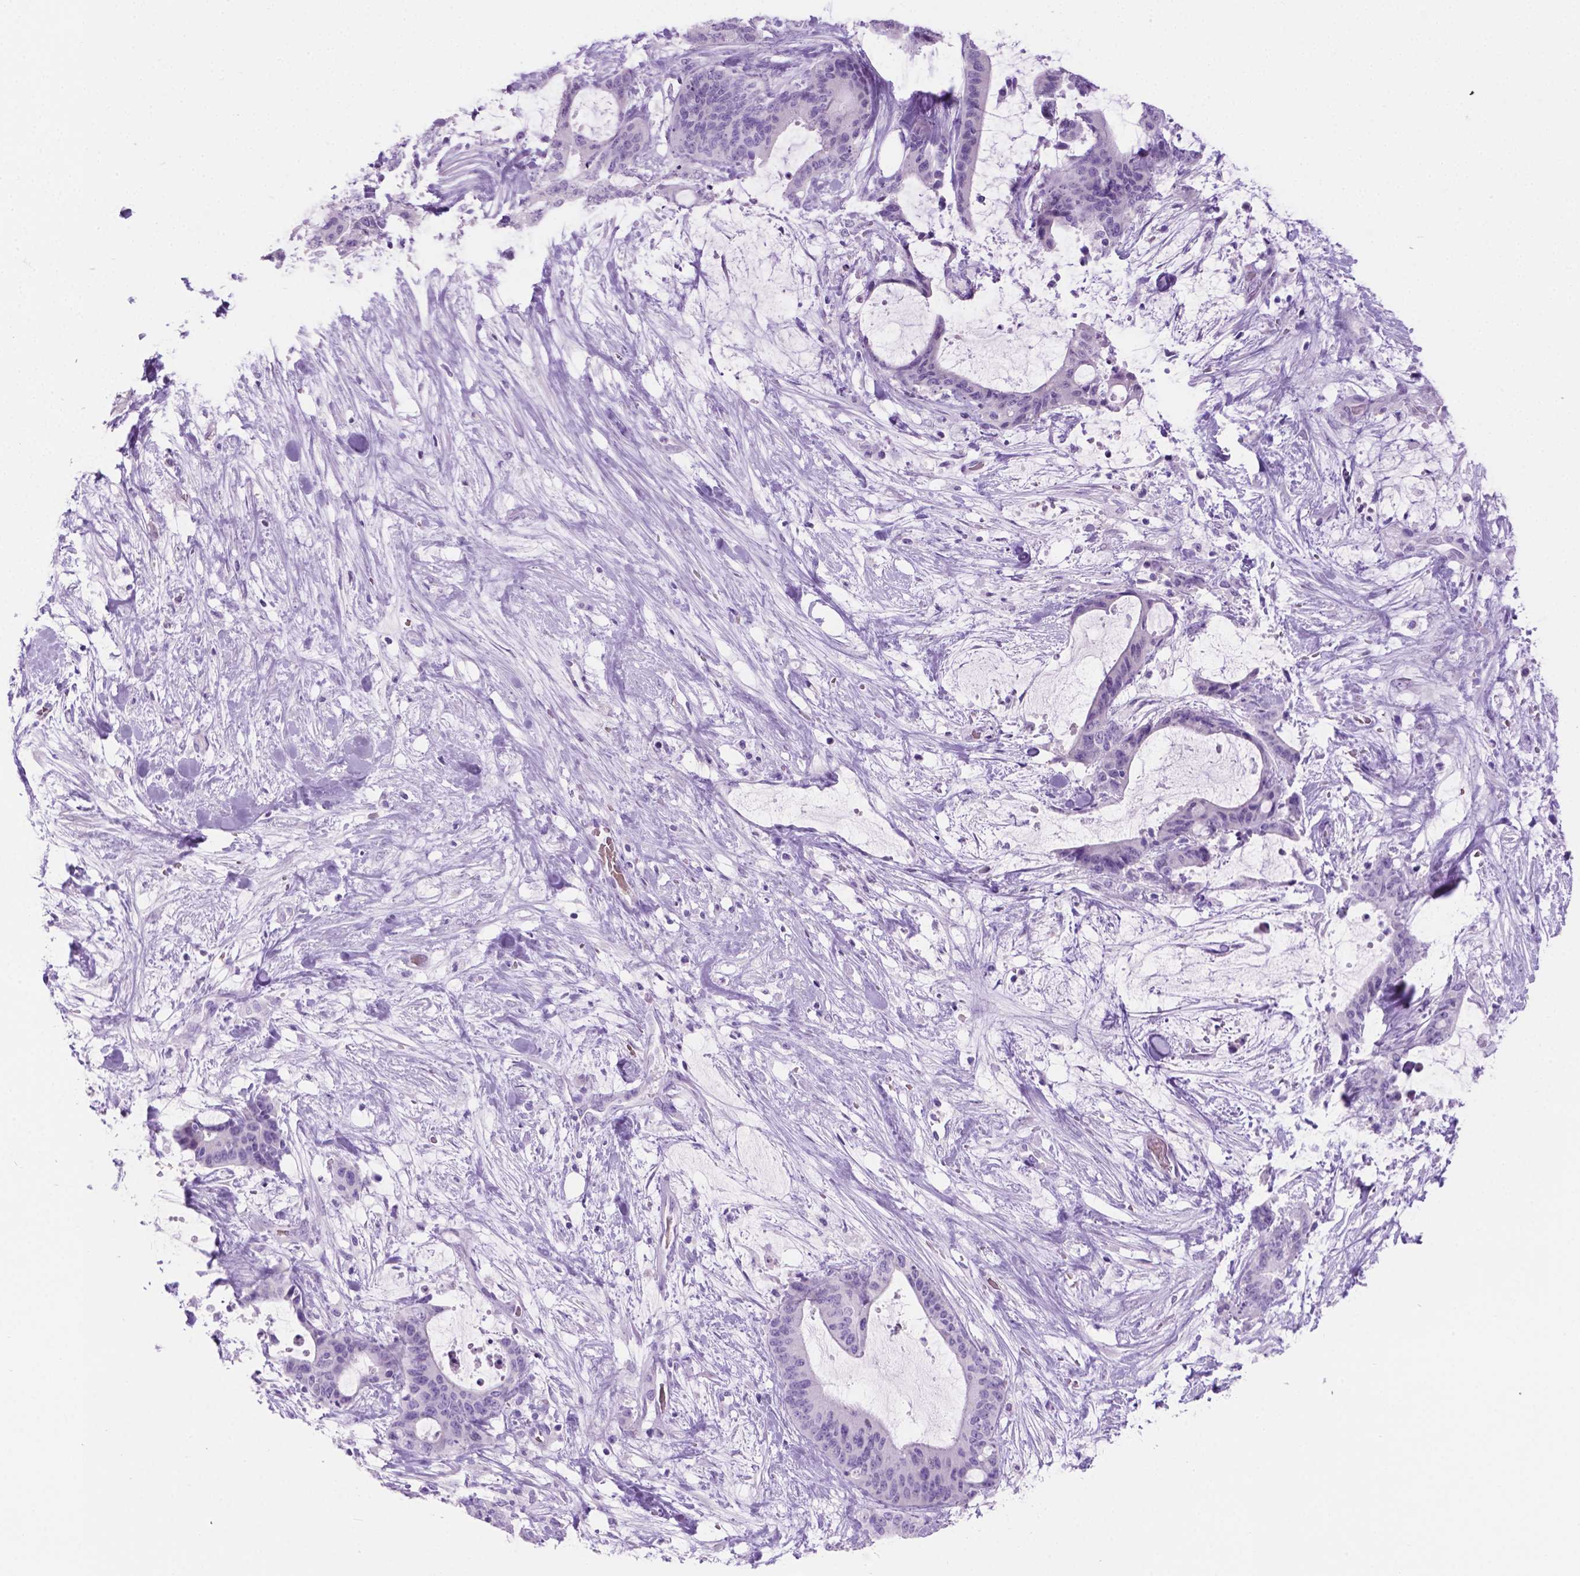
{"staining": {"intensity": "negative", "quantity": "none", "location": "none"}, "tissue": "liver cancer", "cell_type": "Tumor cells", "image_type": "cancer", "snomed": [{"axis": "morphology", "description": "Cholangiocarcinoma"}, {"axis": "topography", "description": "Liver"}], "caption": "Immunohistochemical staining of human liver cancer displays no significant positivity in tumor cells.", "gene": "GRIN2B", "patient": {"sex": "female", "age": 73}}